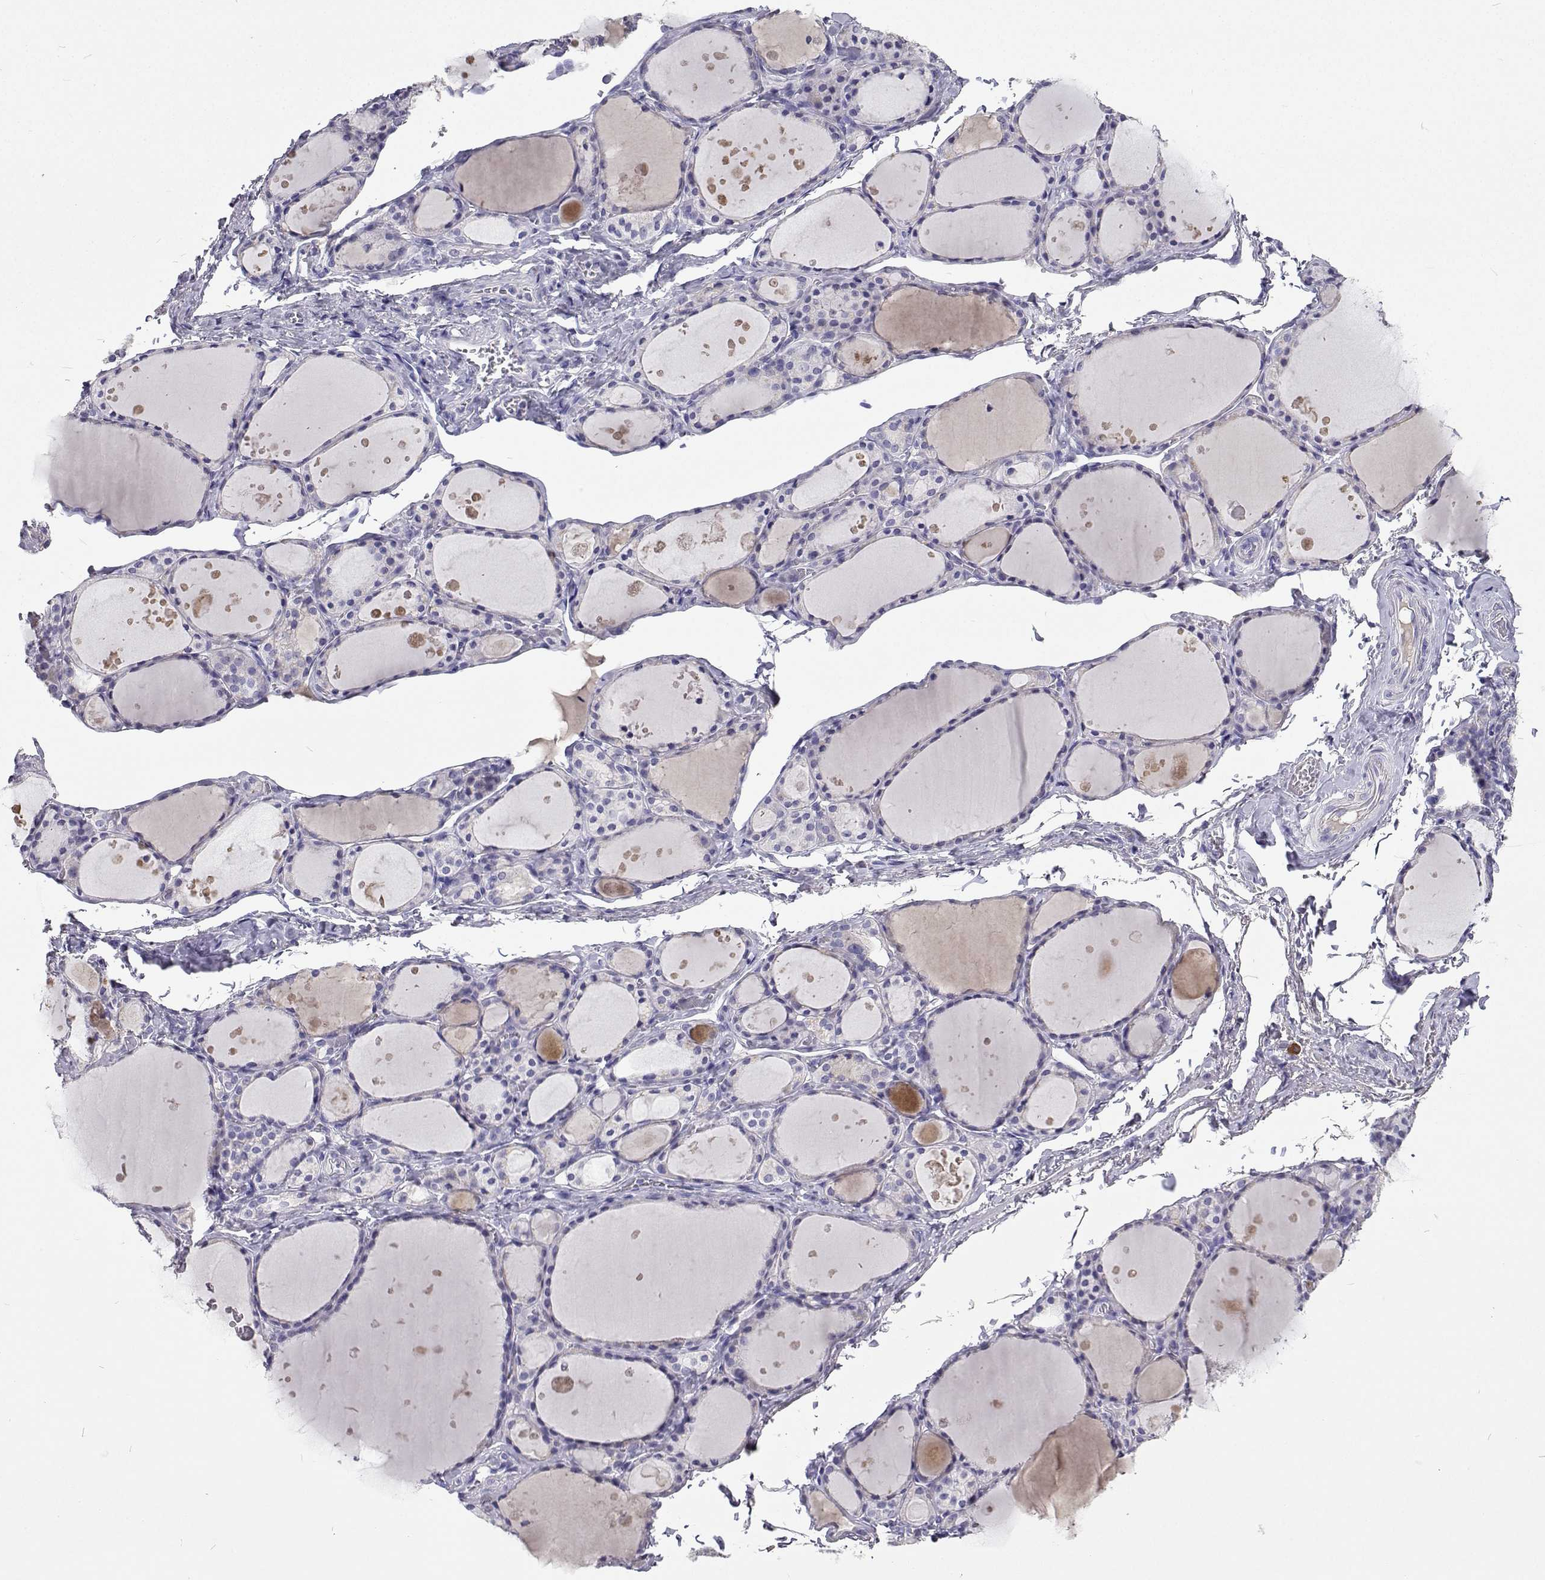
{"staining": {"intensity": "negative", "quantity": "none", "location": "none"}, "tissue": "thyroid gland", "cell_type": "Glandular cells", "image_type": "normal", "snomed": [{"axis": "morphology", "description": "Normal tissue, NOS"}, {"axis": "topography", "description": "Thyroid gland"}], "caption": "Glandular cells show no significant expression in normal thyroid gland. (DAB IHC with hematoxylin counter stain).", "gene": "CFAP44", "patient": {"sex": "male", "age": 68}}